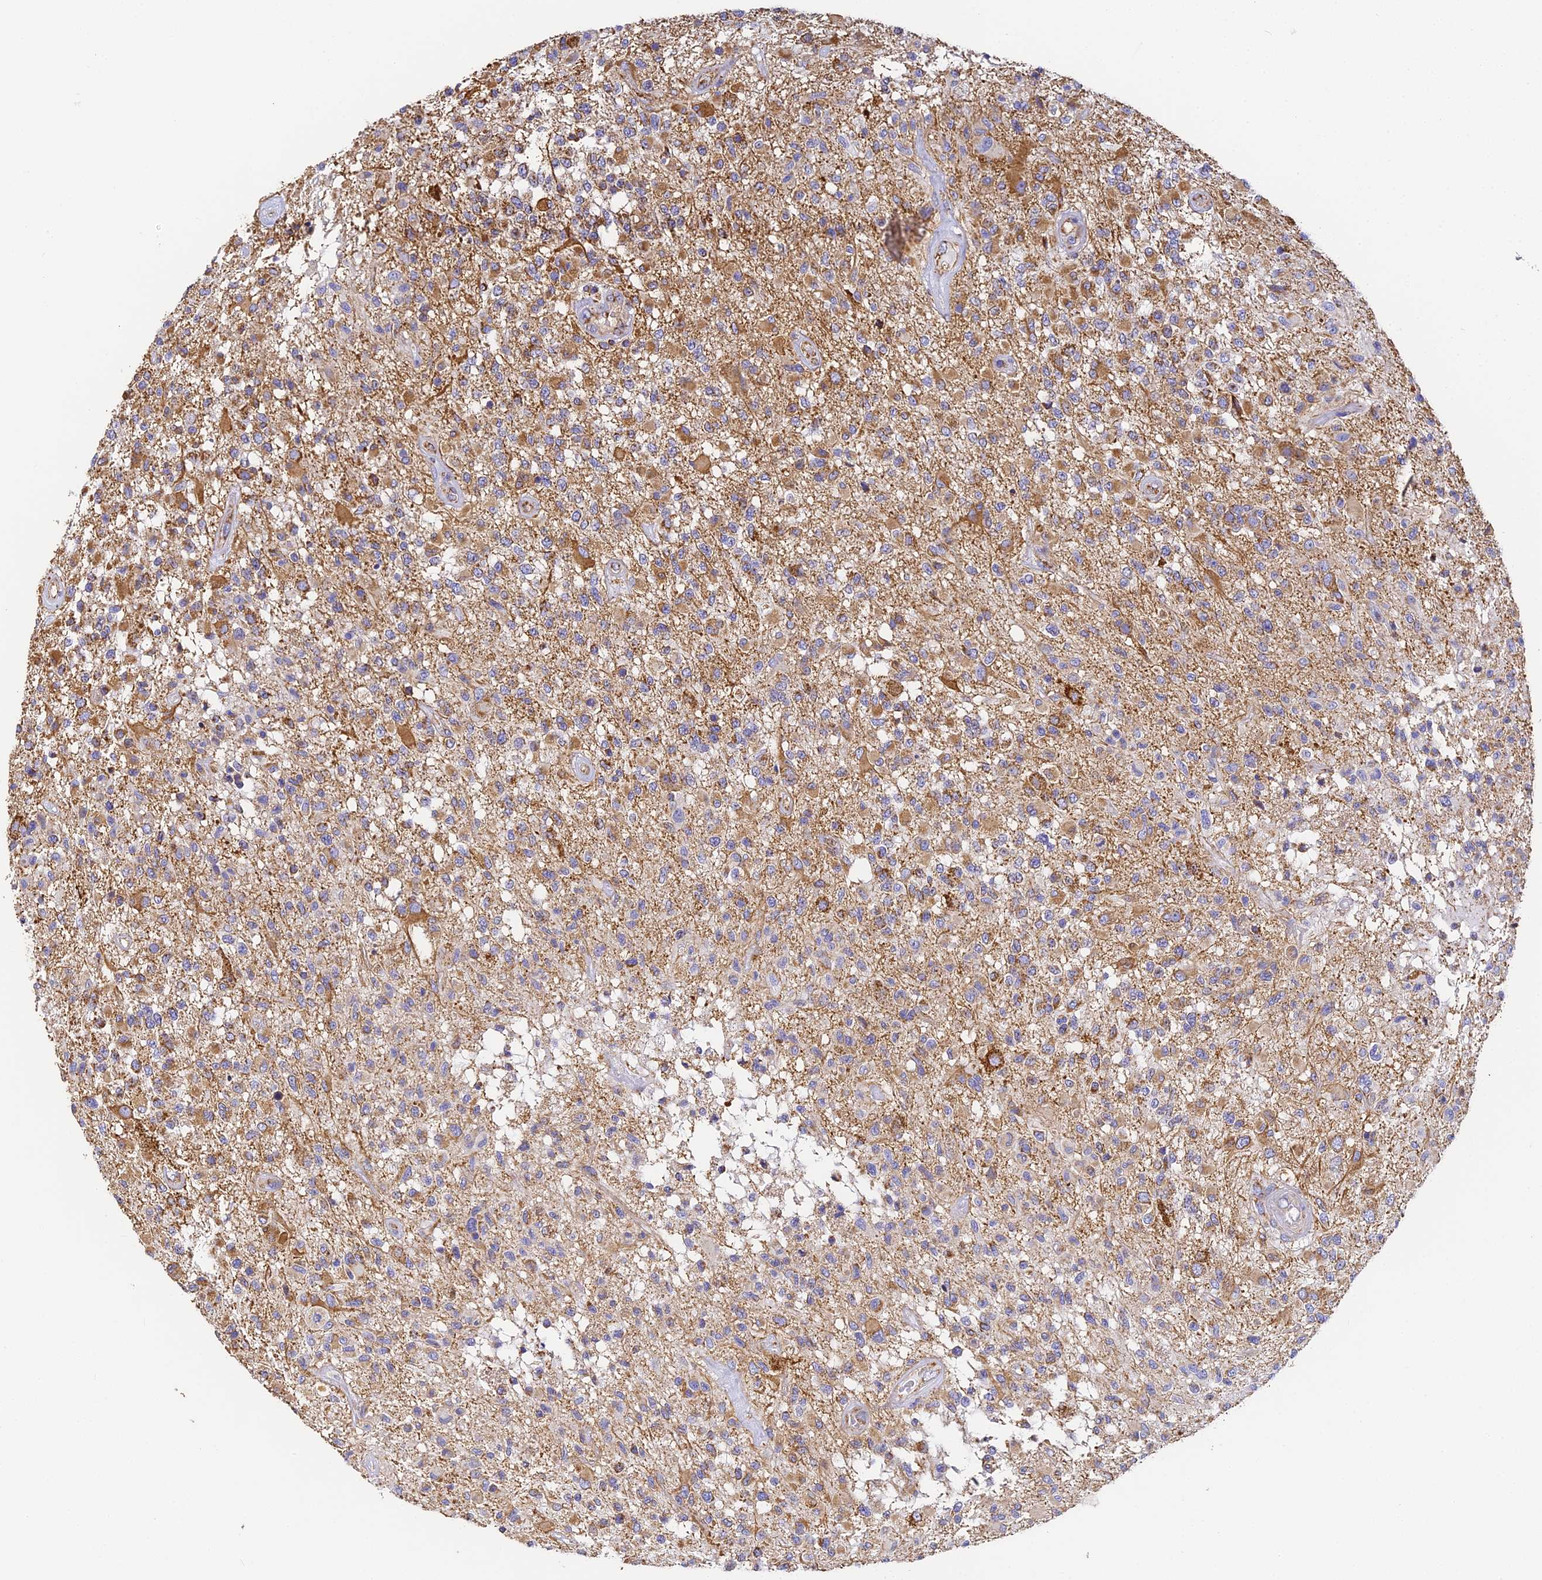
{"staining": {"intensity": "moderate", "quantity": "<25%", "location": "cytoplasmic/membranous"}, "tissue": "glioma", "cell_type": "Tumor cells", "image_type": "cancer", "snomed": [{"axis": "morphology", "description": "Glioma, malignant, High grade"}, {"axis": "morphology", "description": "Glioblastoma, NOS"}, {"axis": "topography", "description": "Brain"}], "caption": "Glioblastoma stained for a protein reveals moderate cytoplasmic/membranous positivity in tumor cells.", "gene": "COX6C", "patient": {"sex": "male", "age": 60}}